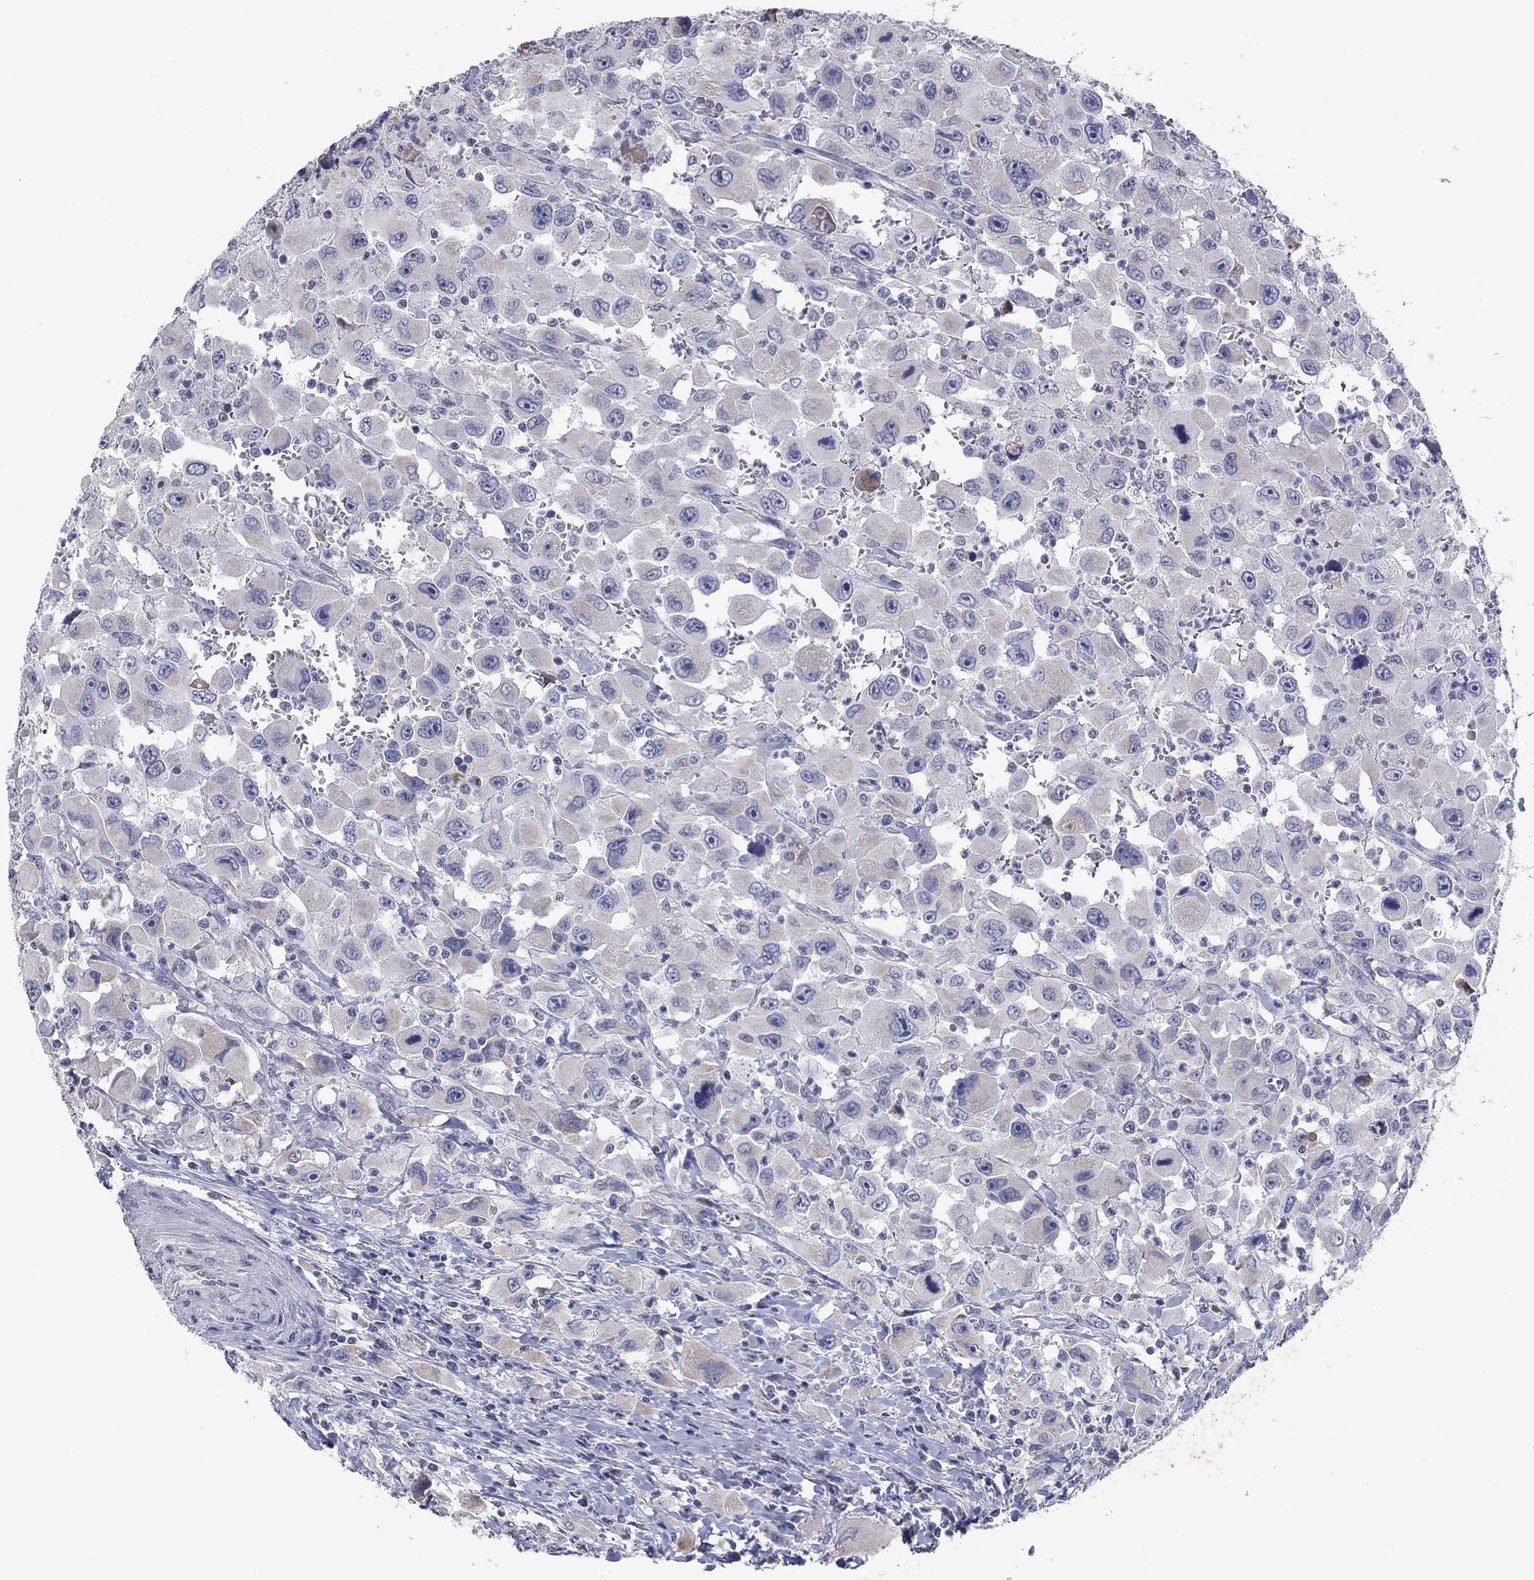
{"staining": {"intensity": "negative", "quantity": "none", "location": "none"}, "tissue": "head and neck cancer", "cell_type": "Tumor cells", "image_type": "cancer", "snomed": [{"axis": "morphology", "description": "Squamous cell carcinoma, NOS"}, {"axis": "morphology", "description": "Squamous cell carcinoma, metastatic, NOS"}, {"axis": "topography", "description": "Oral tissue"}, {"axis": "topography", "description": "Head-Neck"}], "caption": "A micrograph of head and neck metastatic squamous cell carcinoma stained for a protein exhibits no brown staining in tumor cells.", "gene": "PTGDS", "patient": {"sex": "female", "age": 85}}